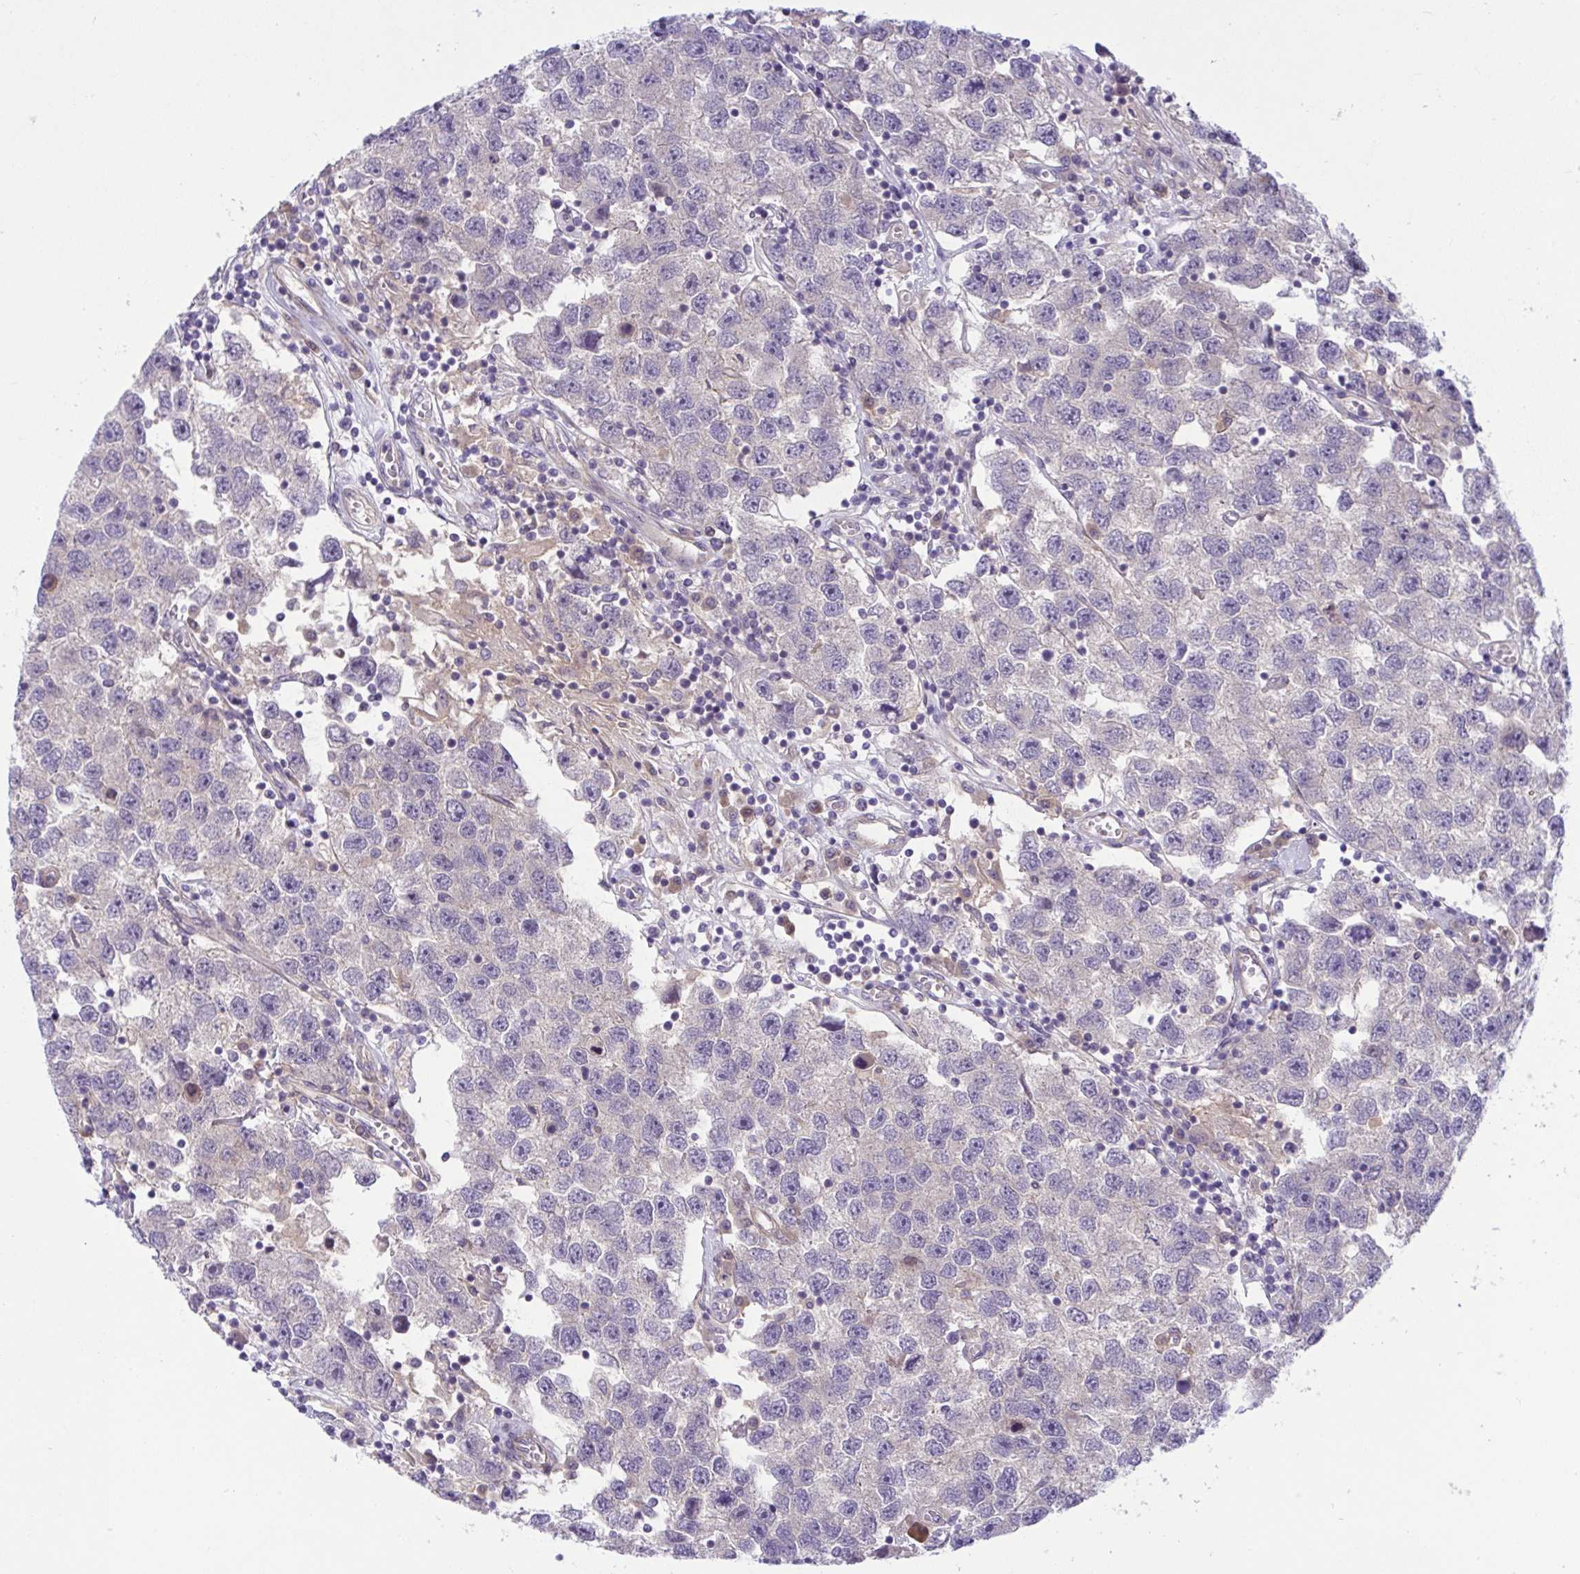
{"staining": {"intensity": "negative", "quantity": "none", "location": "none"}, "tissue": "testis cancer", "cell_type": "Tumor cells", "image_type": "cancer", "snomed": [{"axis": "morphology", "description": "Seminoma, NOS"}, {"axis": "topography", "description": "Testis"}], "caption": "A micrograph of human testis cancer (seminoma) is negative for staining in tumor cells.", "gene": "TTC7B", "patient": {"sex": "male", "age": 26}}